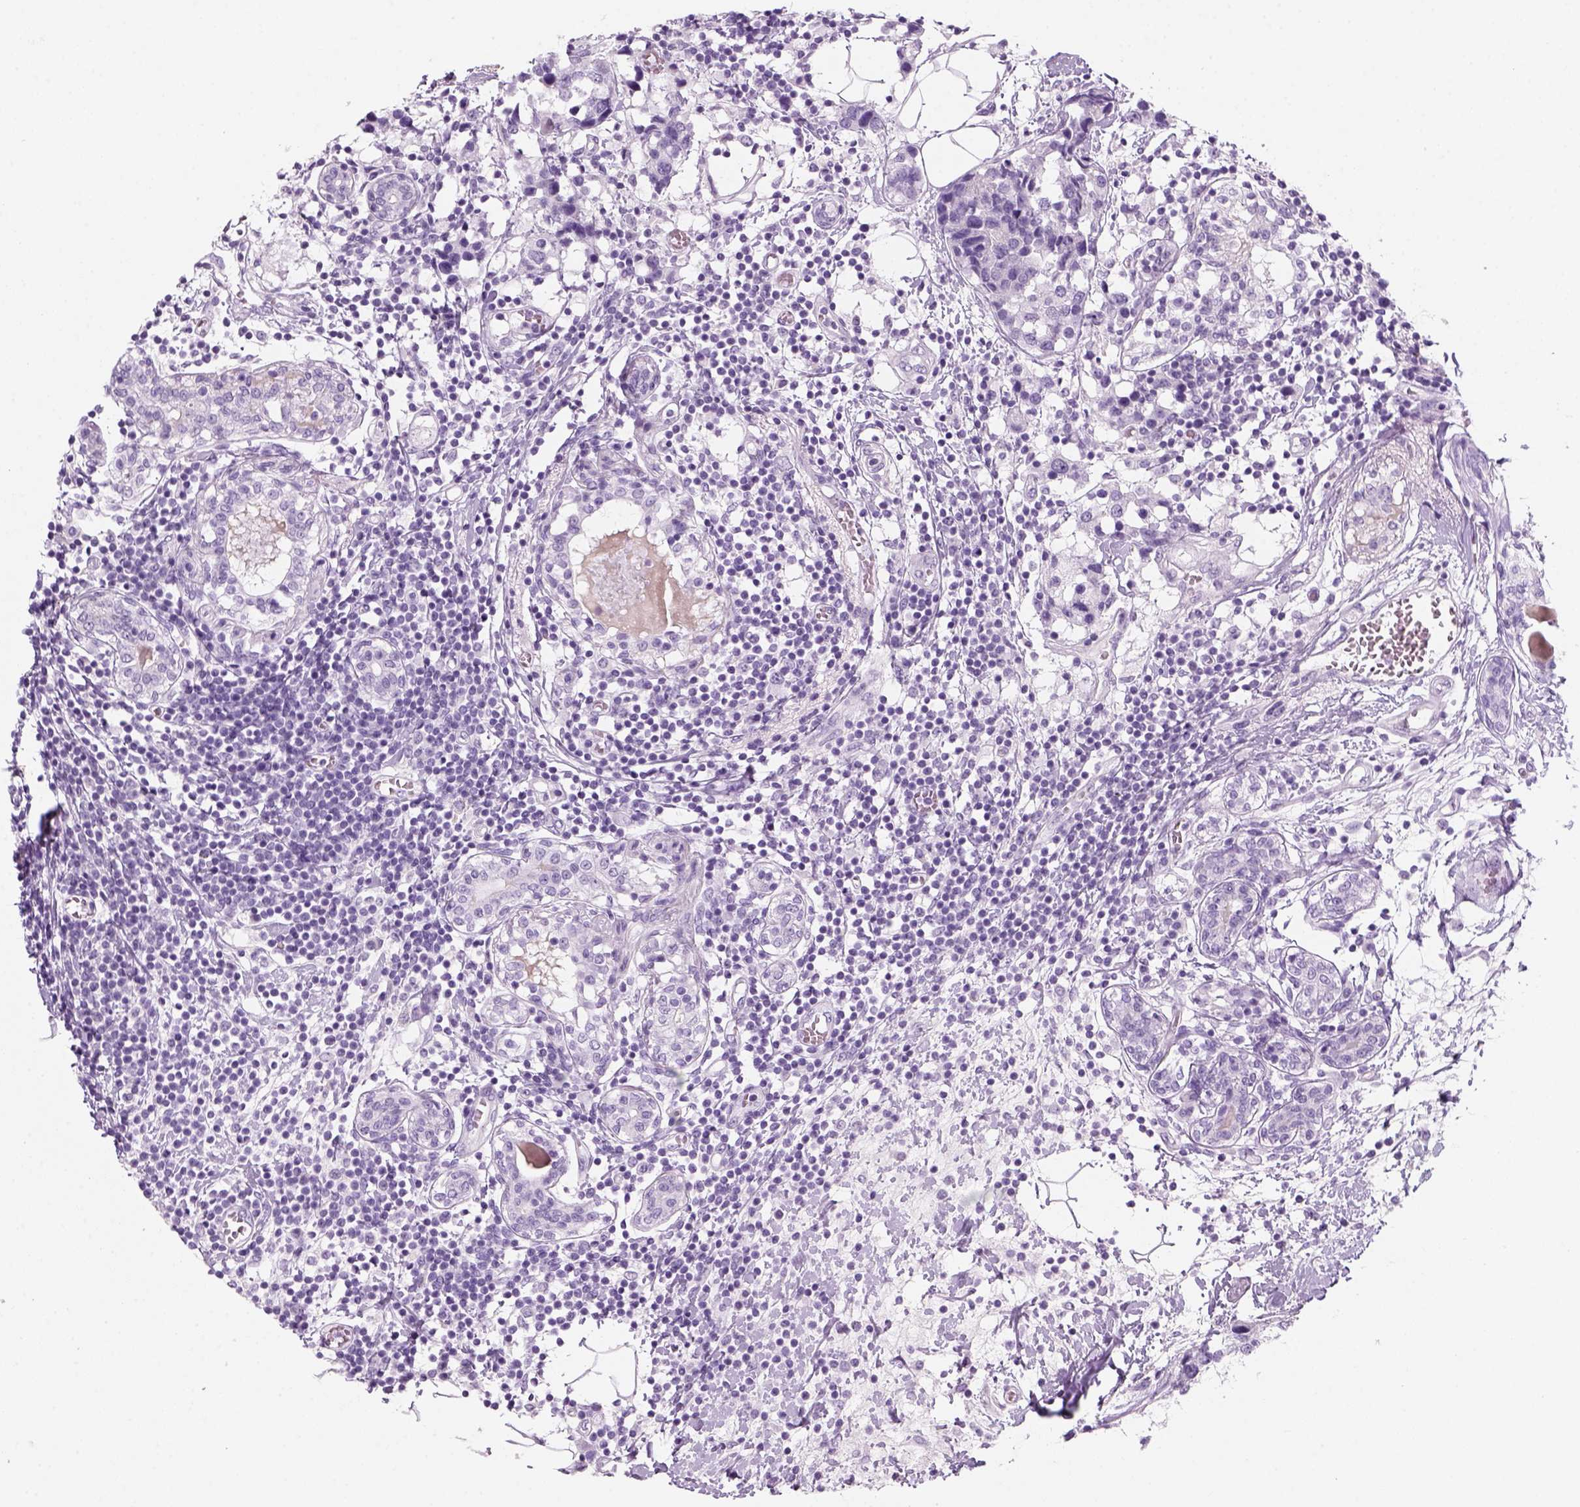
{"staining": {"intensity": "negative", "quantity": "none", "location": "none"}, "tissue": "breast cancer", "cell_type": "Tumor cells", "image_type": "cancer", "snomed": [{"axis": "morphology", "description": "Lobular carcinoma"}, {"axis": "topography", "description": "Breast"}], "caption": "DAB immunohistochemical staining of human breast lobular carcinoma reveals no significant expression in tumor cells.", "gene": "KRTAP11-1", "patient": {"sex": "female", "age": 59}}